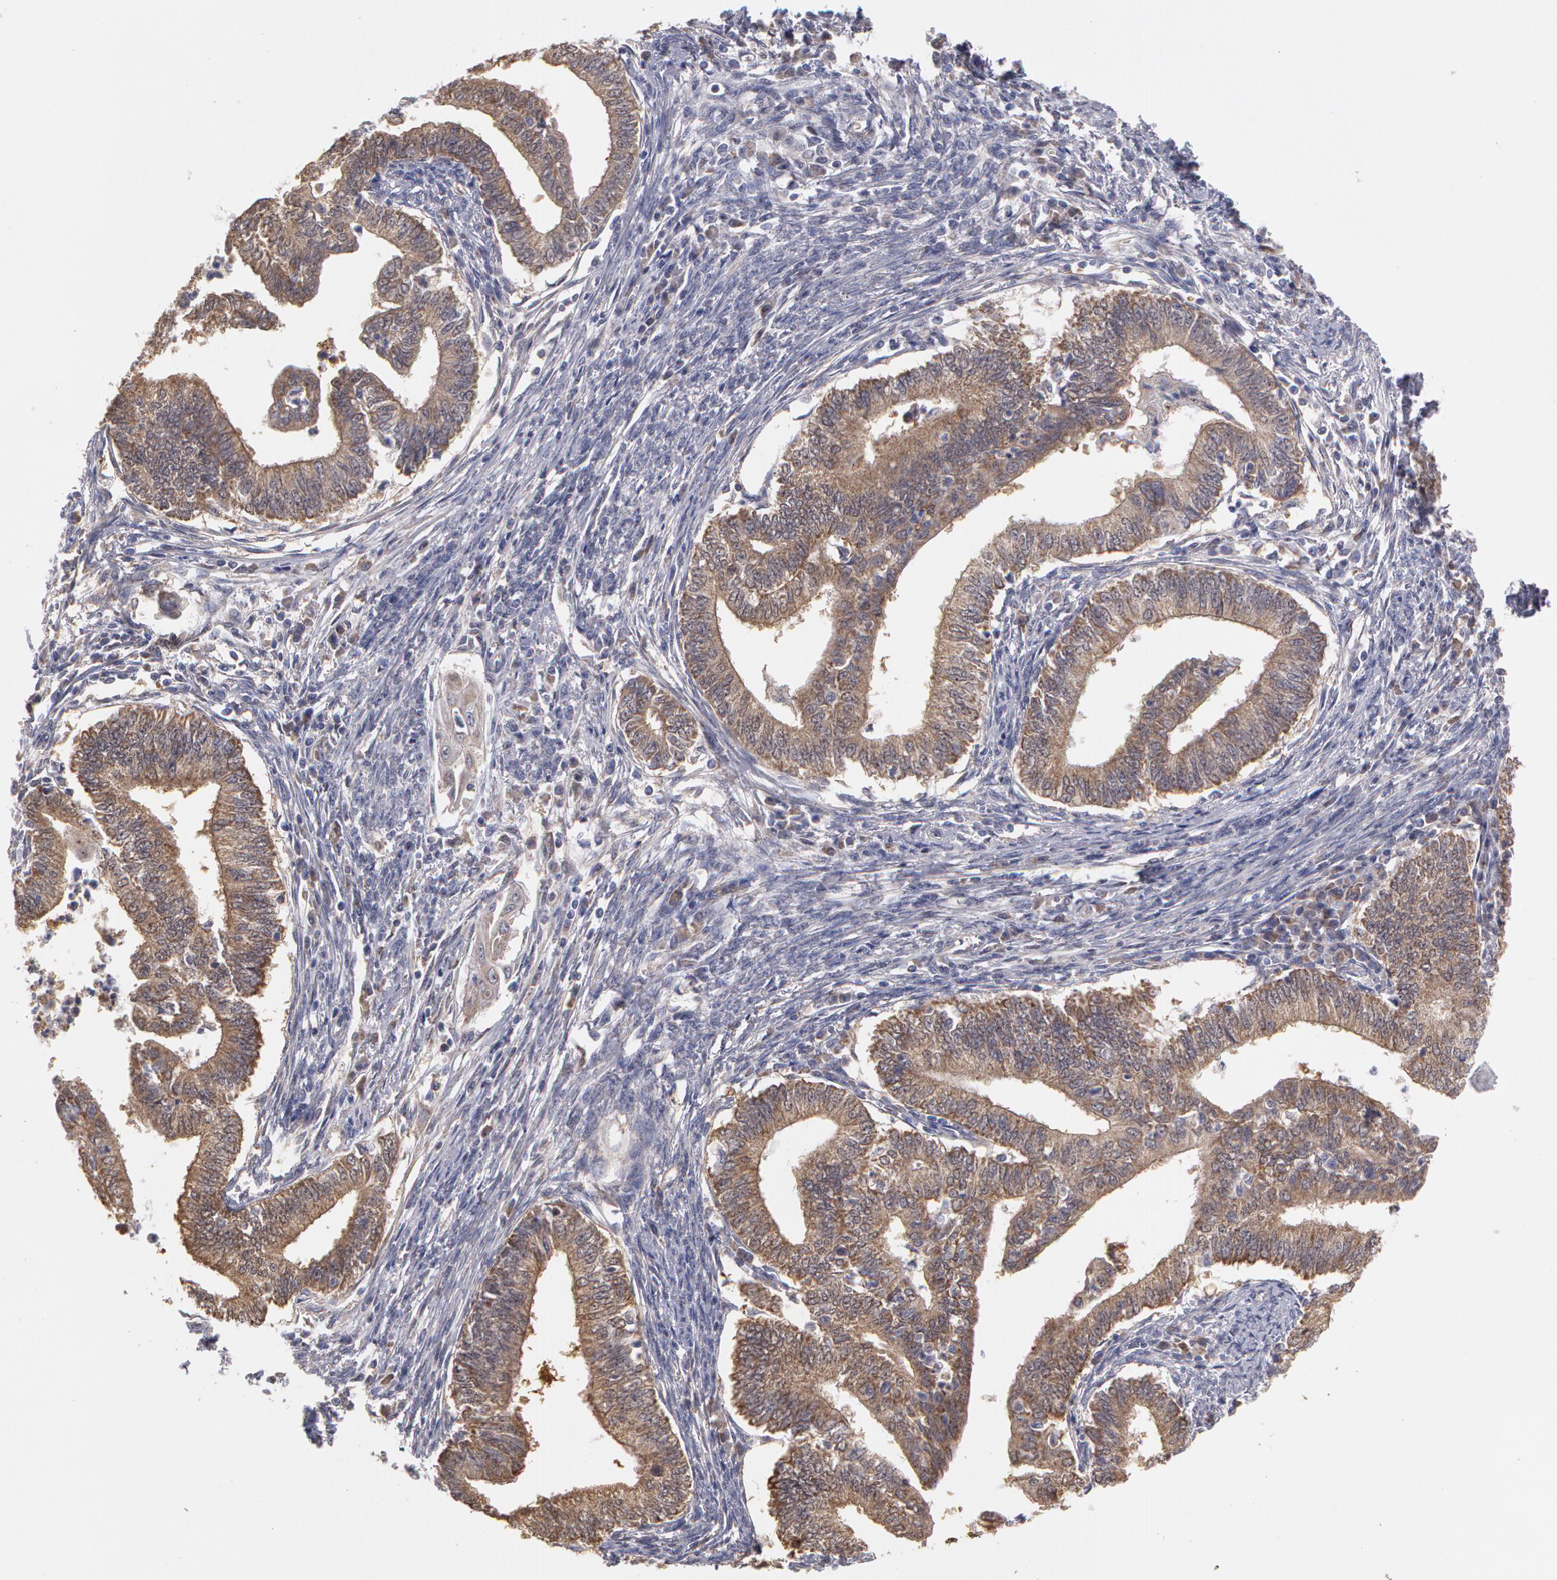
{"staining": {"intensity": "moderate", "quantity": ">75%", "location": "cytoplasmic/membranous"}, "tissue": "endometrial cancer", "cell_type": "Tumor cells", "image_type": "cancer", "snomed": [{"axis": "morphology", "description": "Adenocarcinoma, NOS"}, {"axis": "topography", "description": "Endometrium"}], "caption": "DAB immunohistochemical staining of human endometrial cancer reveals moderate cytoplasmic/membranous protein expression in approximately >75% of tumor cells. (DAB (3,3'-diaminobenzidine) = brown stain, brightfield microscopy at high magnification).", "gene": "MPST", "patient": {"sex": "female", "age": 66}}